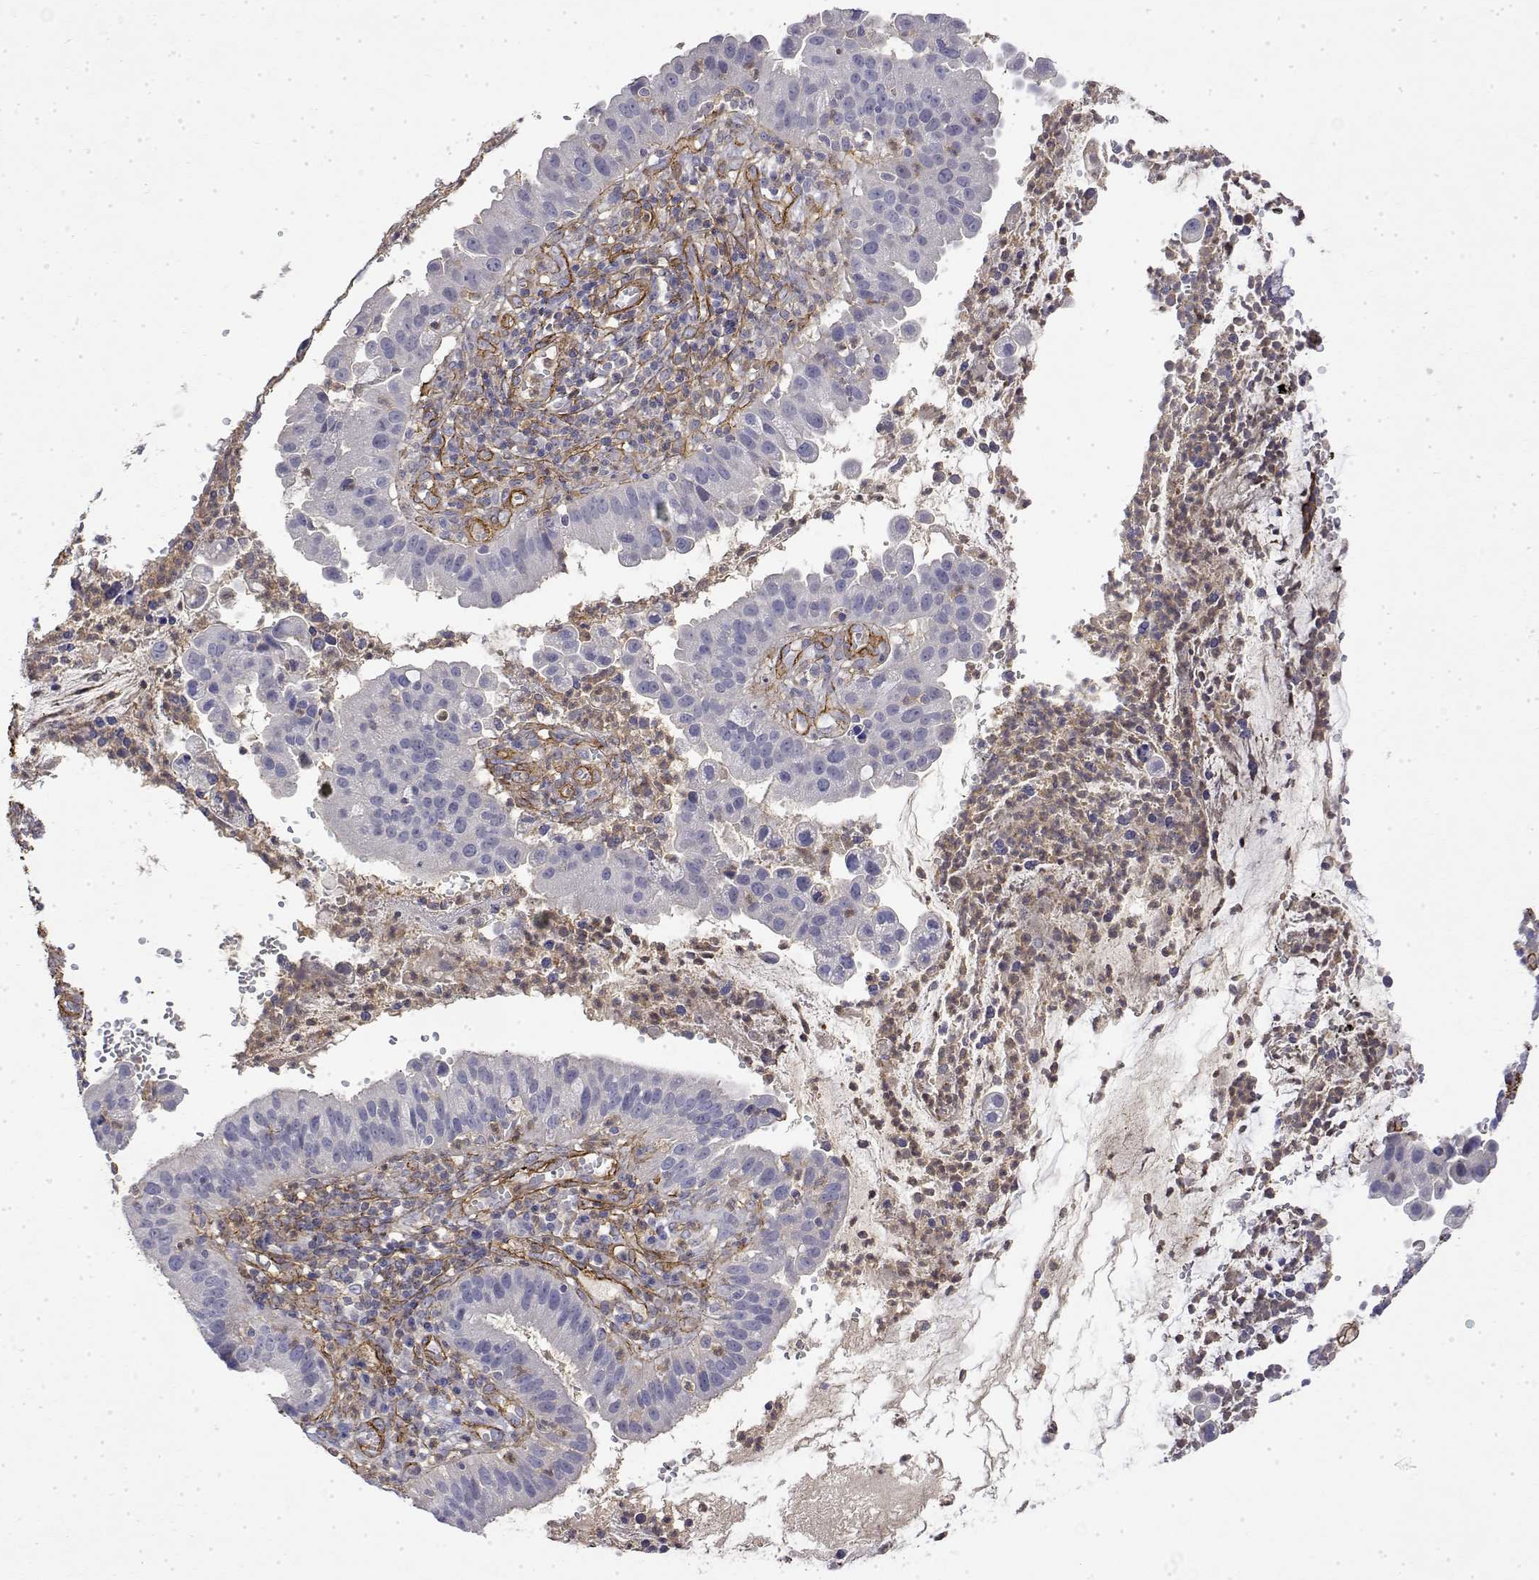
{"staining": {"intensity": "negative", "quantity": "none", "location": "none"}, "tissue": "cervical cancer", "cell_type": "Tumor cells", "image_type": "cancer", "snomed": [{"axis": "morphology", "description": "Adenocarcinoma, NOS"}, {"axis": "topography", "description": "Cervix"}], "caption": "Tumor cells show no significant positivity in cervical adenocarcinoma. The staining is performed using DAB (3,3'-diaminobenzidine) brown chromogen with nuclei counter-stained in using hematoxylin.", "gene": "SOWAHD", "patient": {"sex": "female", "age": 34}}